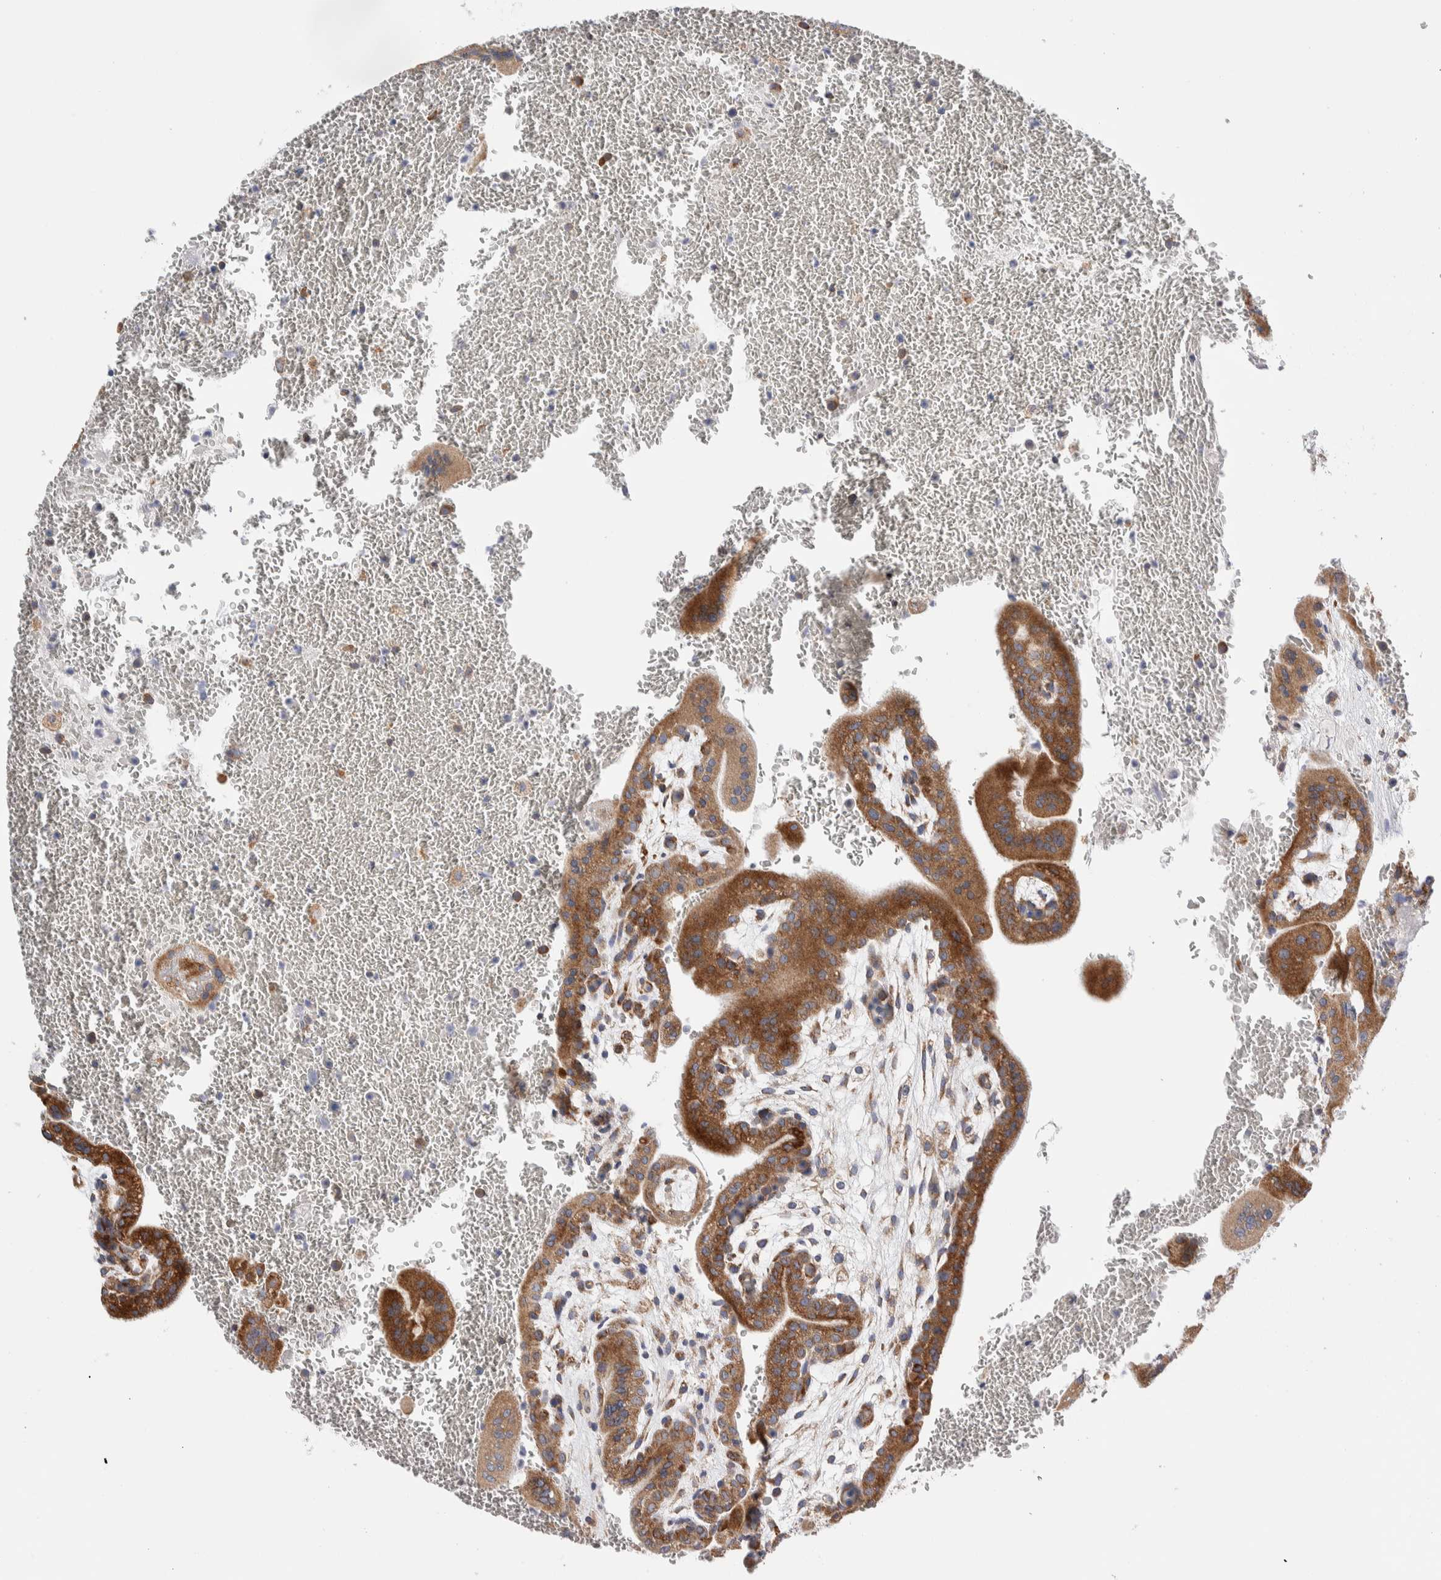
{"staining": {"intensity": "moderate", "quantity": ">75%", "location": "cytoplasmic/membranous"}, "tissue": "placenta", "cell_type": "Decidual cells", "image_type": "normal", "snomed": [{"axis": "morphology", "description": "Normal tissue, NOS"}, {"axis": "topography", "description": "Placenta"}], "caption": "Protein expression by immunohistochemistry (IHC) shows moderate cytoplasmic/membranous staining in about >75% of decidual cells in benign placenta. (DAB (3,3'-diaminobenzidine) IHC, brown staining for protein, blue staining for nuclei).", "gene": "RACK1", "patient": {"sex": "female", "age": 35}}